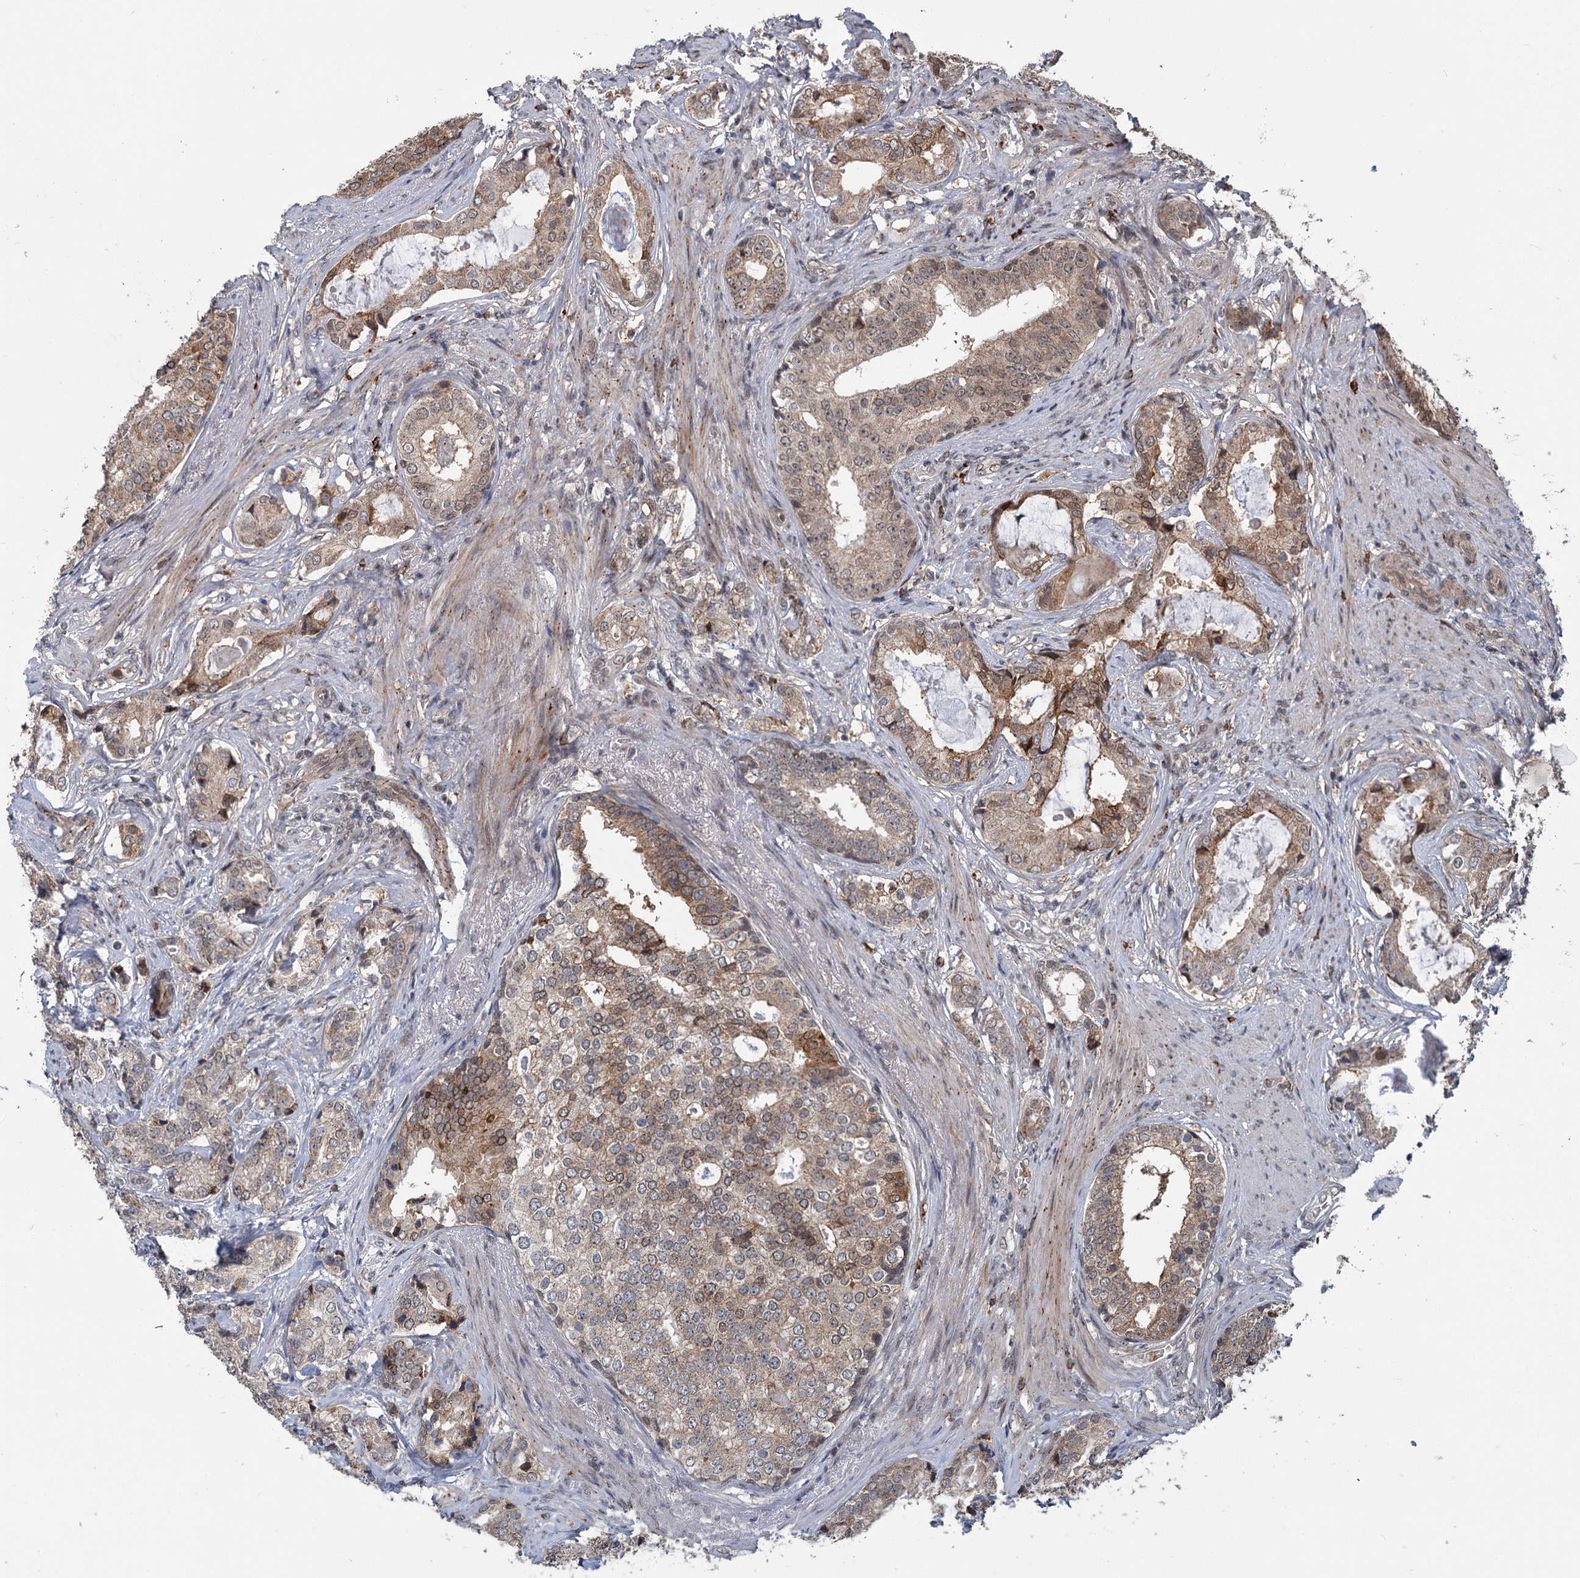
{"staining": {"intensity": "moderate", "quantity": "25%-75%", "location": "cytoplasmic/membranous,nuclear"}, "tissue": "prostate cancer", "cell_type": "Tumor cells", "image_type": "cancer", "snomed": [{"axis": "morphology", "description": "Adenocarcinoma, Low grade"}, {"axis": "topography", "description": "Prostate"}], "caption": "A medium amount of moderate cytoplasmic/membranous and nuclear positivity is present in about 25%-75% of tumor cells in low-grade adenocarcinoma (prostate) tissue.", "gene": "KANSL2", "patient": {"sex": "male", "age": 71}}